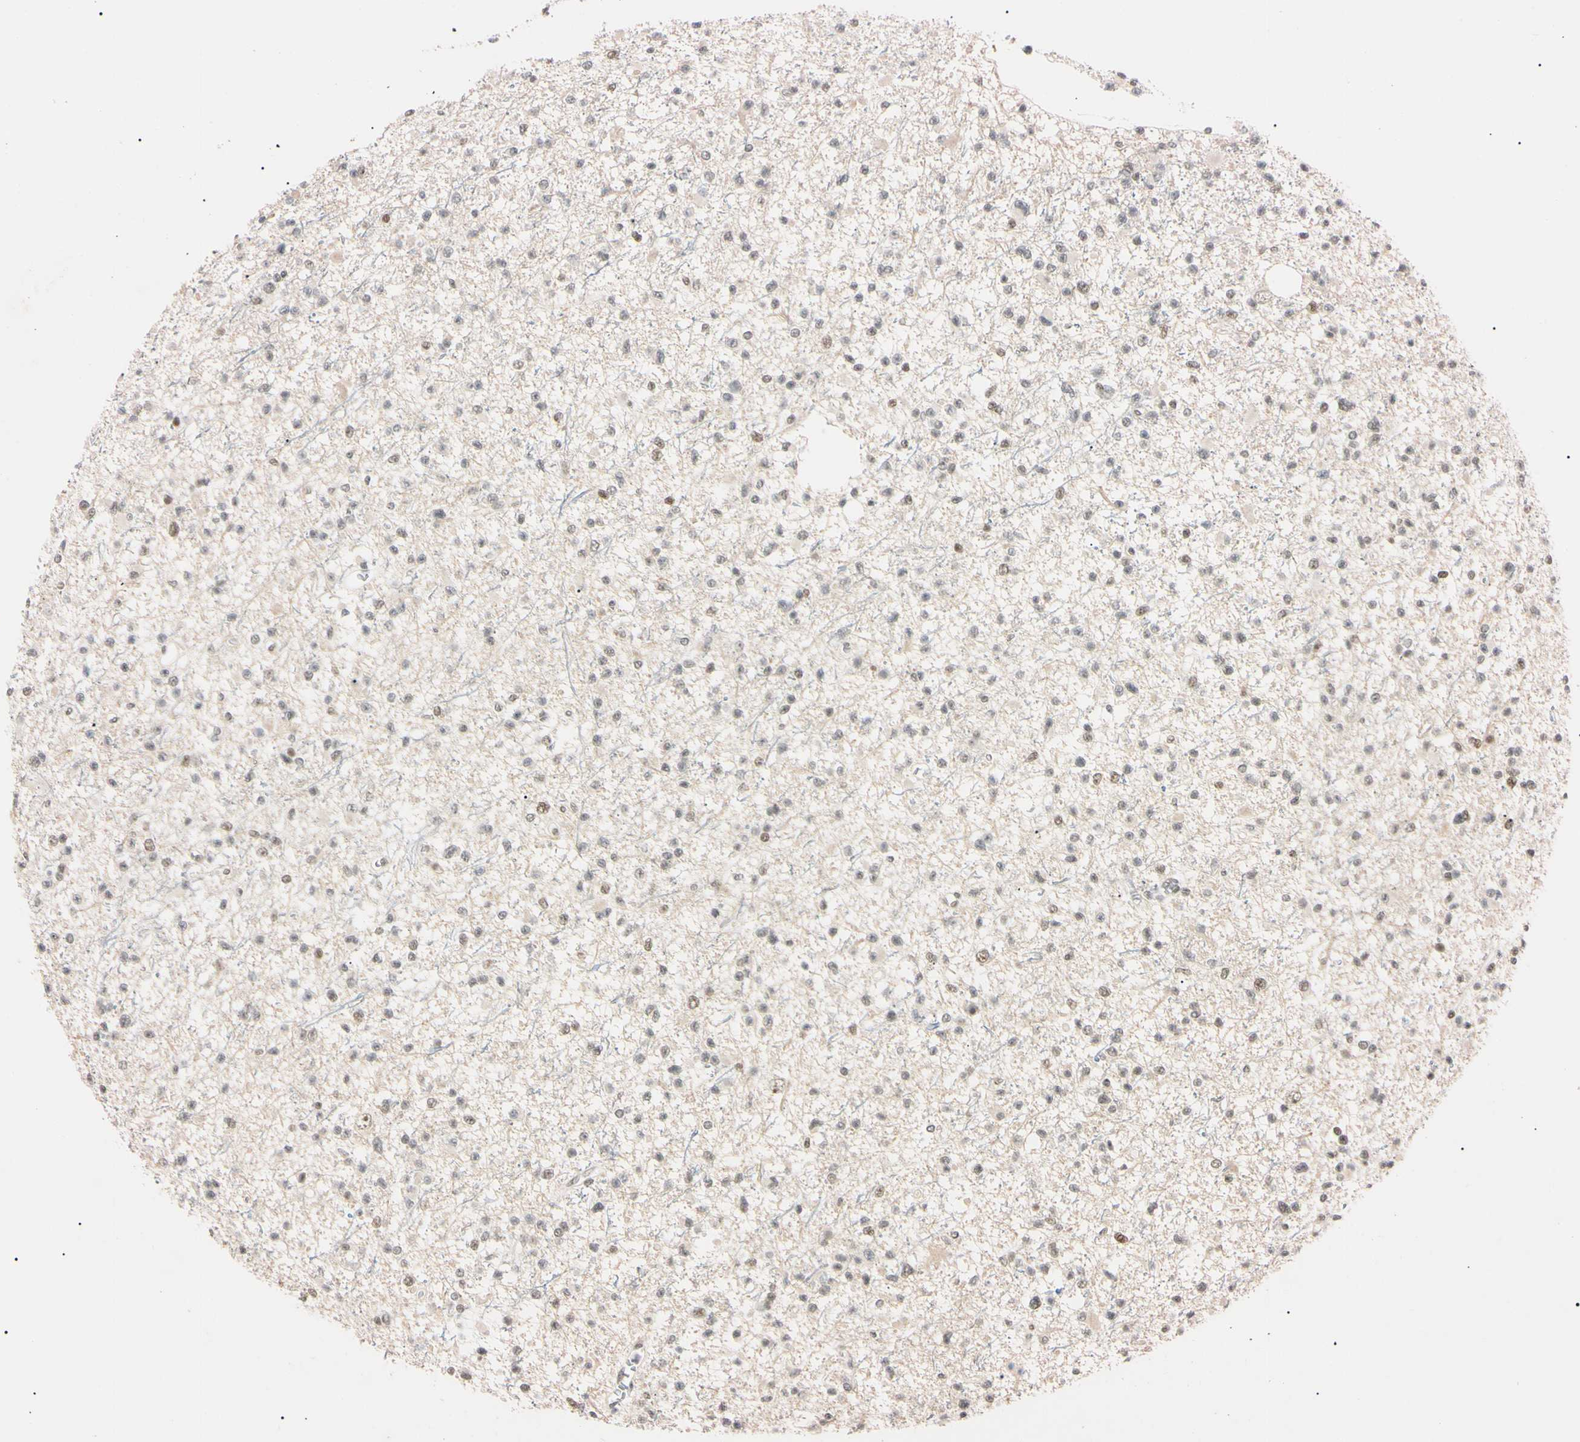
{"staining": {"intensity": "weak", "quantity": "25%-75%", "location": "nuclear"}, "tissue": "glioma", "cell_type": "Tumor cells", "image_type": "cancer", "snomed": [{"axis": "morphology", "description": "Glioma, malignant, Low grade"}, {"axis": "topography", "description": "Brain"}], "caption": "Weak nuclear staining is appreciated in approximately 25%-75% of tumor cells in glioma. The staining was performed using DAB to visualize the protein expression in brown, while the nuclei were stained in blue with hematoxylin (Magnification: 20x).", "gene": "ZNF134", "patient": {"sex": "female", "age": 22}}